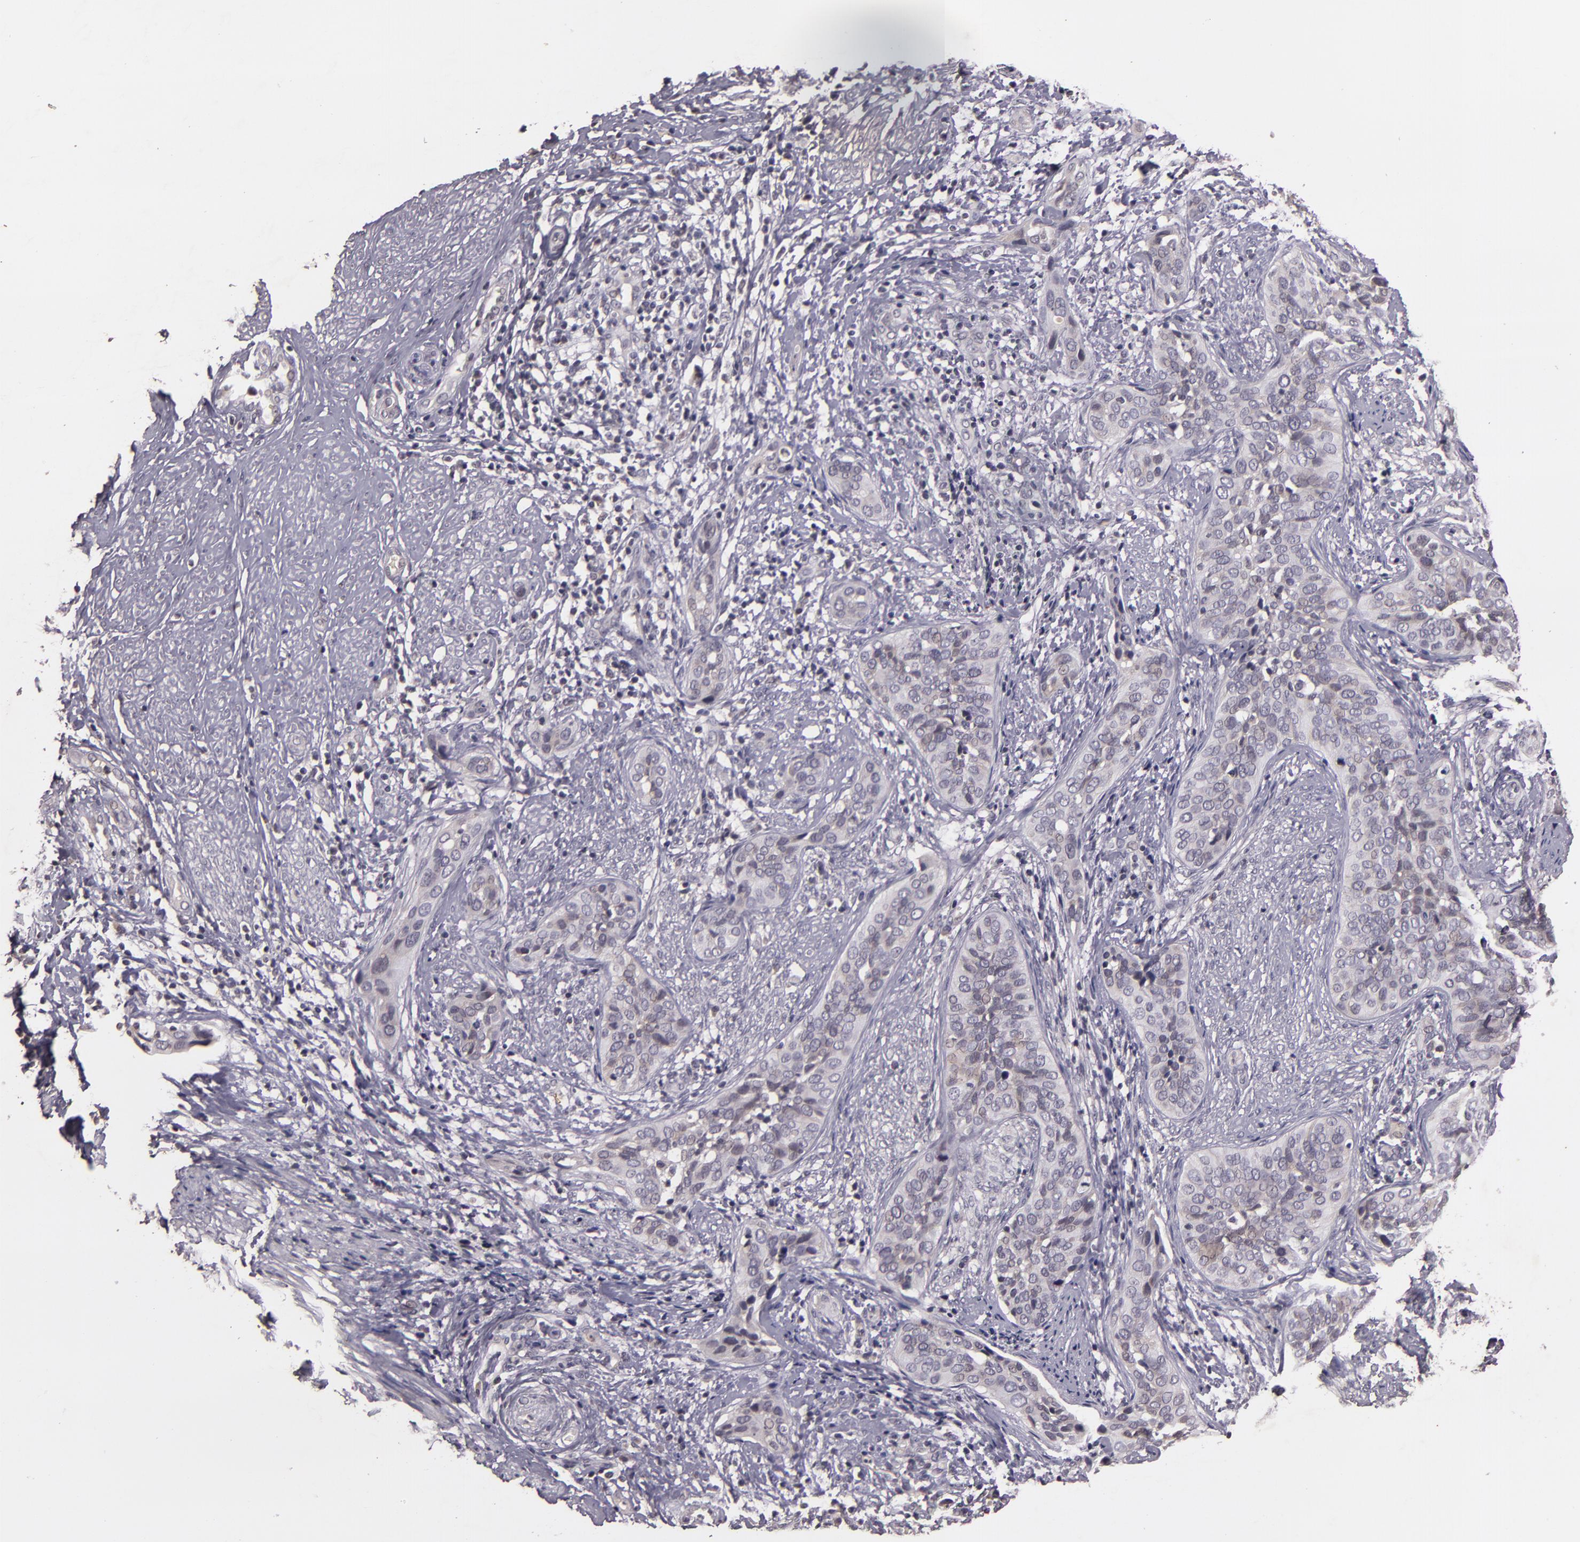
{"staining": {"intensity": "negative", "quantity": "none", "location": "none"}, "tissue": "cervical cancer", "cell_type": "Tumor cells", "image_type": "cancer", "snomed": [{"axis": "morphology", "description": "Squamous cell carcinoma, NOS"}, {"axis": "topography", "description": "Cervix"}], "caption": "Human cervical squamous cell carcinoma stained for a protein using immunohistochemistry (IHC) demonstrates no expression in tumor cells.", "gene": "TFF1", "patient": {"sex": "female", "age": 31}}